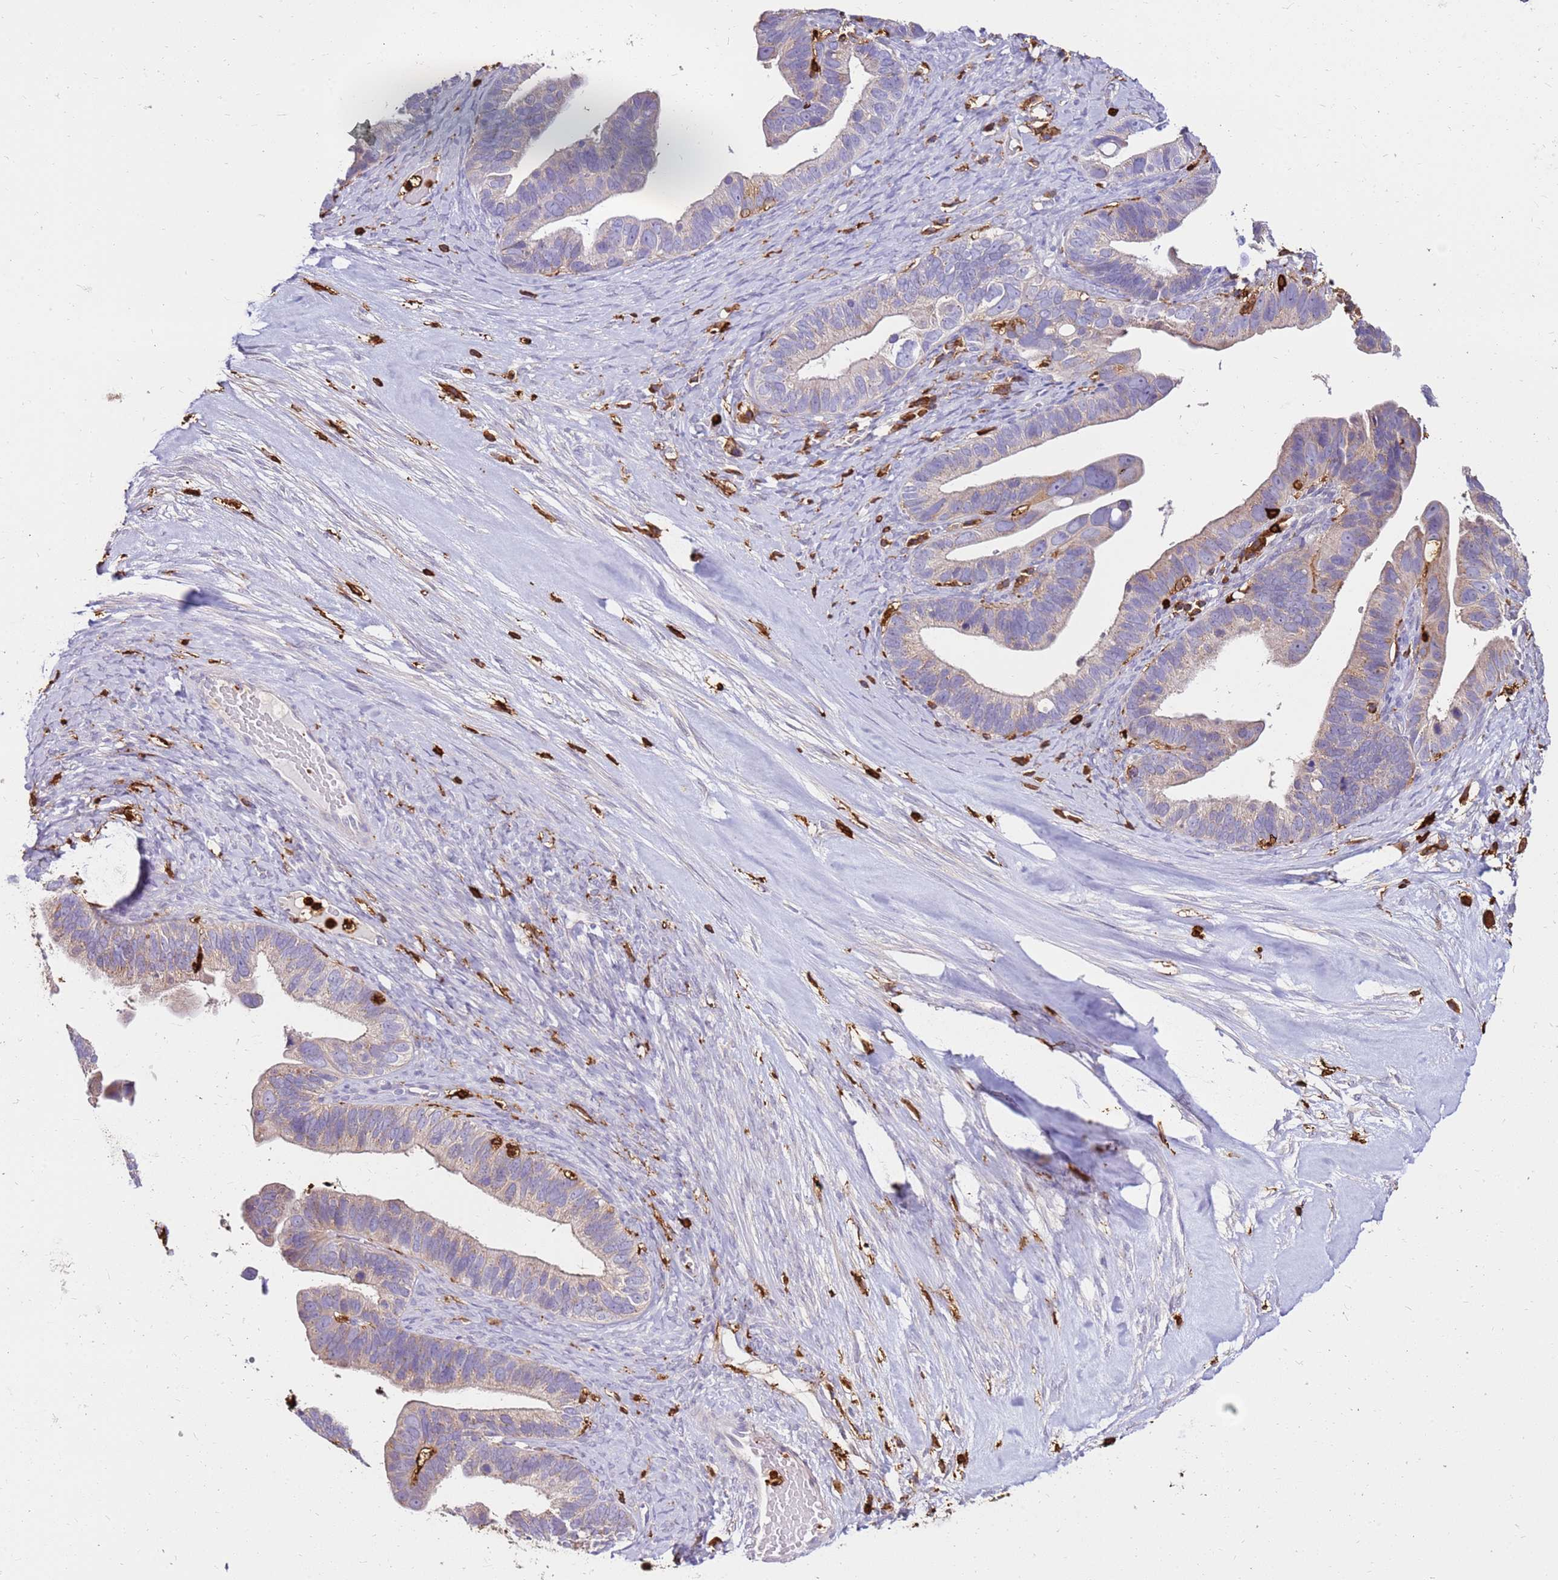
{"staining": {"intensity": "weak", "quantity": "25%-75%", "location": "cytoplasmic/membranous"}, "tissue": "ovarian cancer", "cell_type": "Tumor cells", "image_type": "cancer", "snomed": [{"axis": "morphology", "description": "Cystadenocarcinoma, serous, NOS"}, {"axis": "topography", "description": "Ovary"}], "caption": "Immunohistochemistry (IHC) micrograph of neoplastic tissue: ovarian cancer (serous cystadenocarcinoma) stained using immunohistochemistry exhibits low levels of weak protein expression localized specifically in the cytoplasmic/membranous of tumor cells, appearing as a cytoplasmic/membranous brown color.", "gene": "CORO1A", "patient": {"sex": "female", "age": 56}}